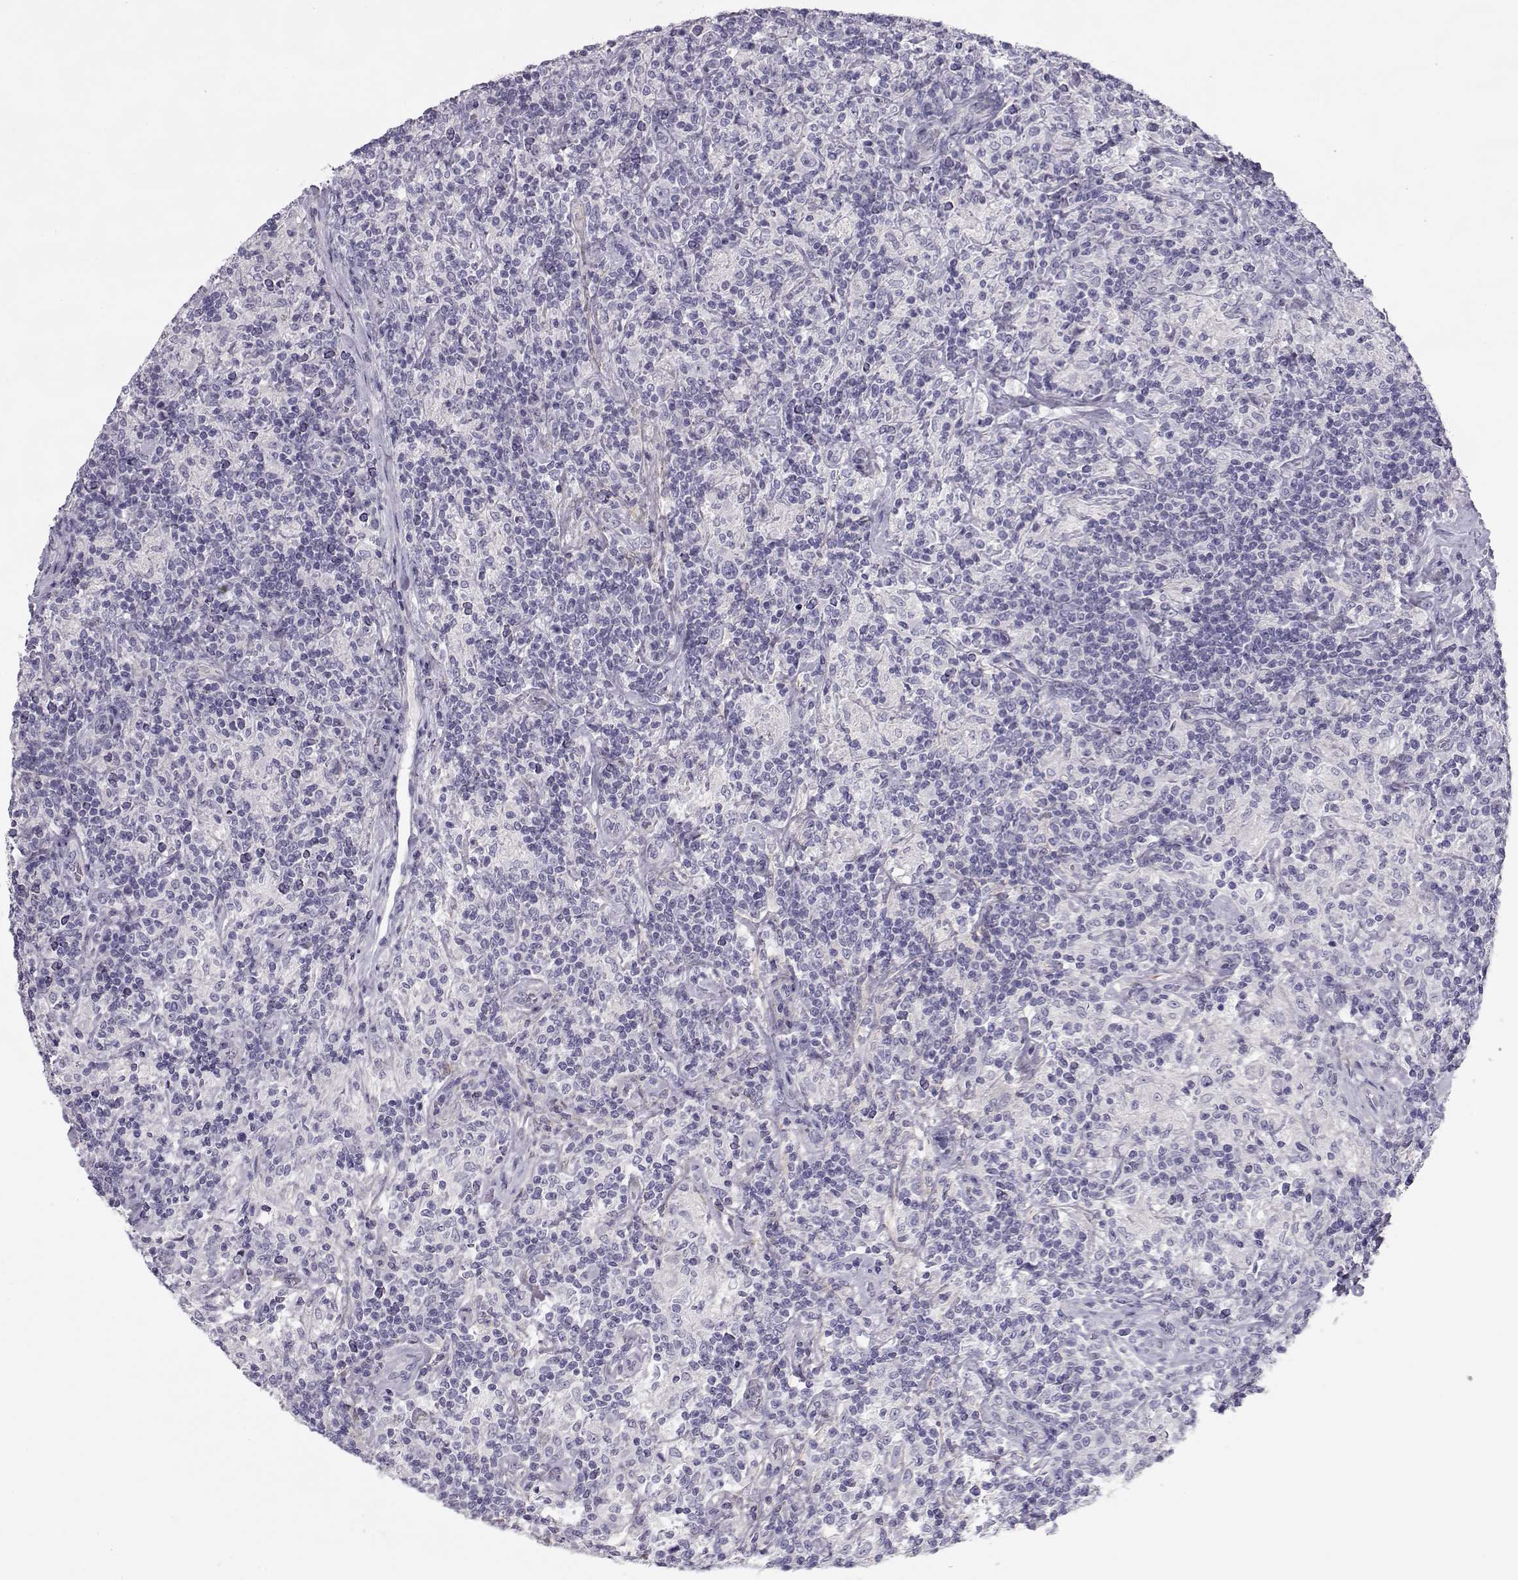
{"staining": {"intensity": "negative", "quantity": "none", "location": "none"}, "tissue": "lymphoma", "cell_type": "Tumor cells", "image_type": "cancer", "snomed": [{"axis": "morphology", "description": "Hodgkin's disease, NOS"}, {"axis": "topography", "description": "Lymph node"}], "caption": "Tumor cells are negative for brown protein staining in lymphoma.", "gene": "SLITRK3", "patient": {"sex": "male", "age": 70}}